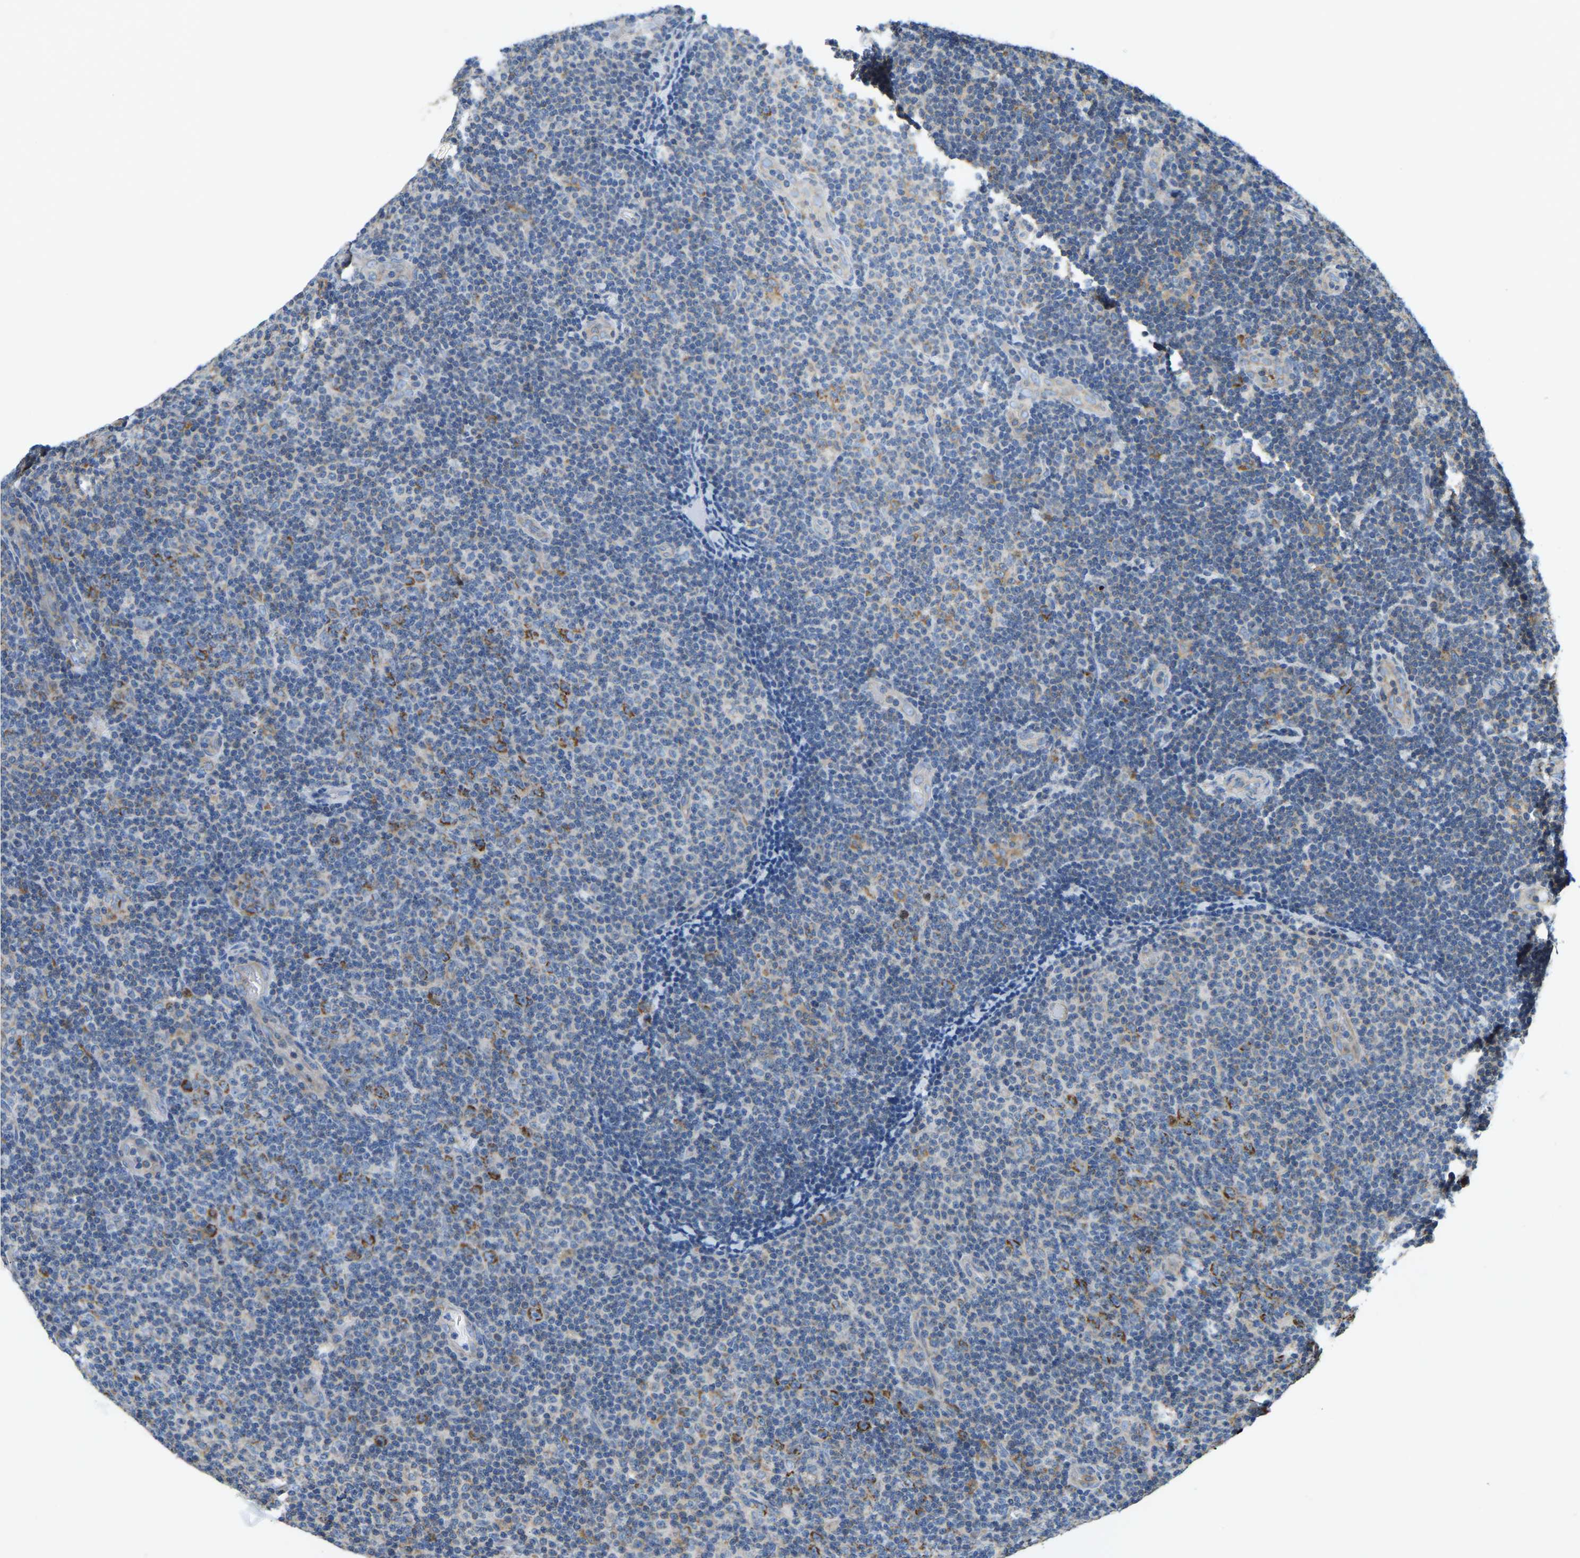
{"staining": {"intensity": "strong", "quantity": "<25%", "location": "cytoplasmic/membranous"}, "tissue": "lymphoma", "cell_type": "Tumor cells", "image_type": "cancer", "snomed": [{"axis": "morphology", "description": "Malignant lymphoma, non-Hodgkin's type, Low grade"}, {"axis": "topography", "description": "Lymph node"}], "caption": "A brown stain highlights strong cytoplasmic/membranous expression of a protein in human malignant lymphoma, non-Hodgkin's type (low-grade) tumor cells. (brown staining indicates protein expression, while blue staining denotes nuclei).", "gene": "AHNAK", "patient": {"sex": "male", "age": 83}}